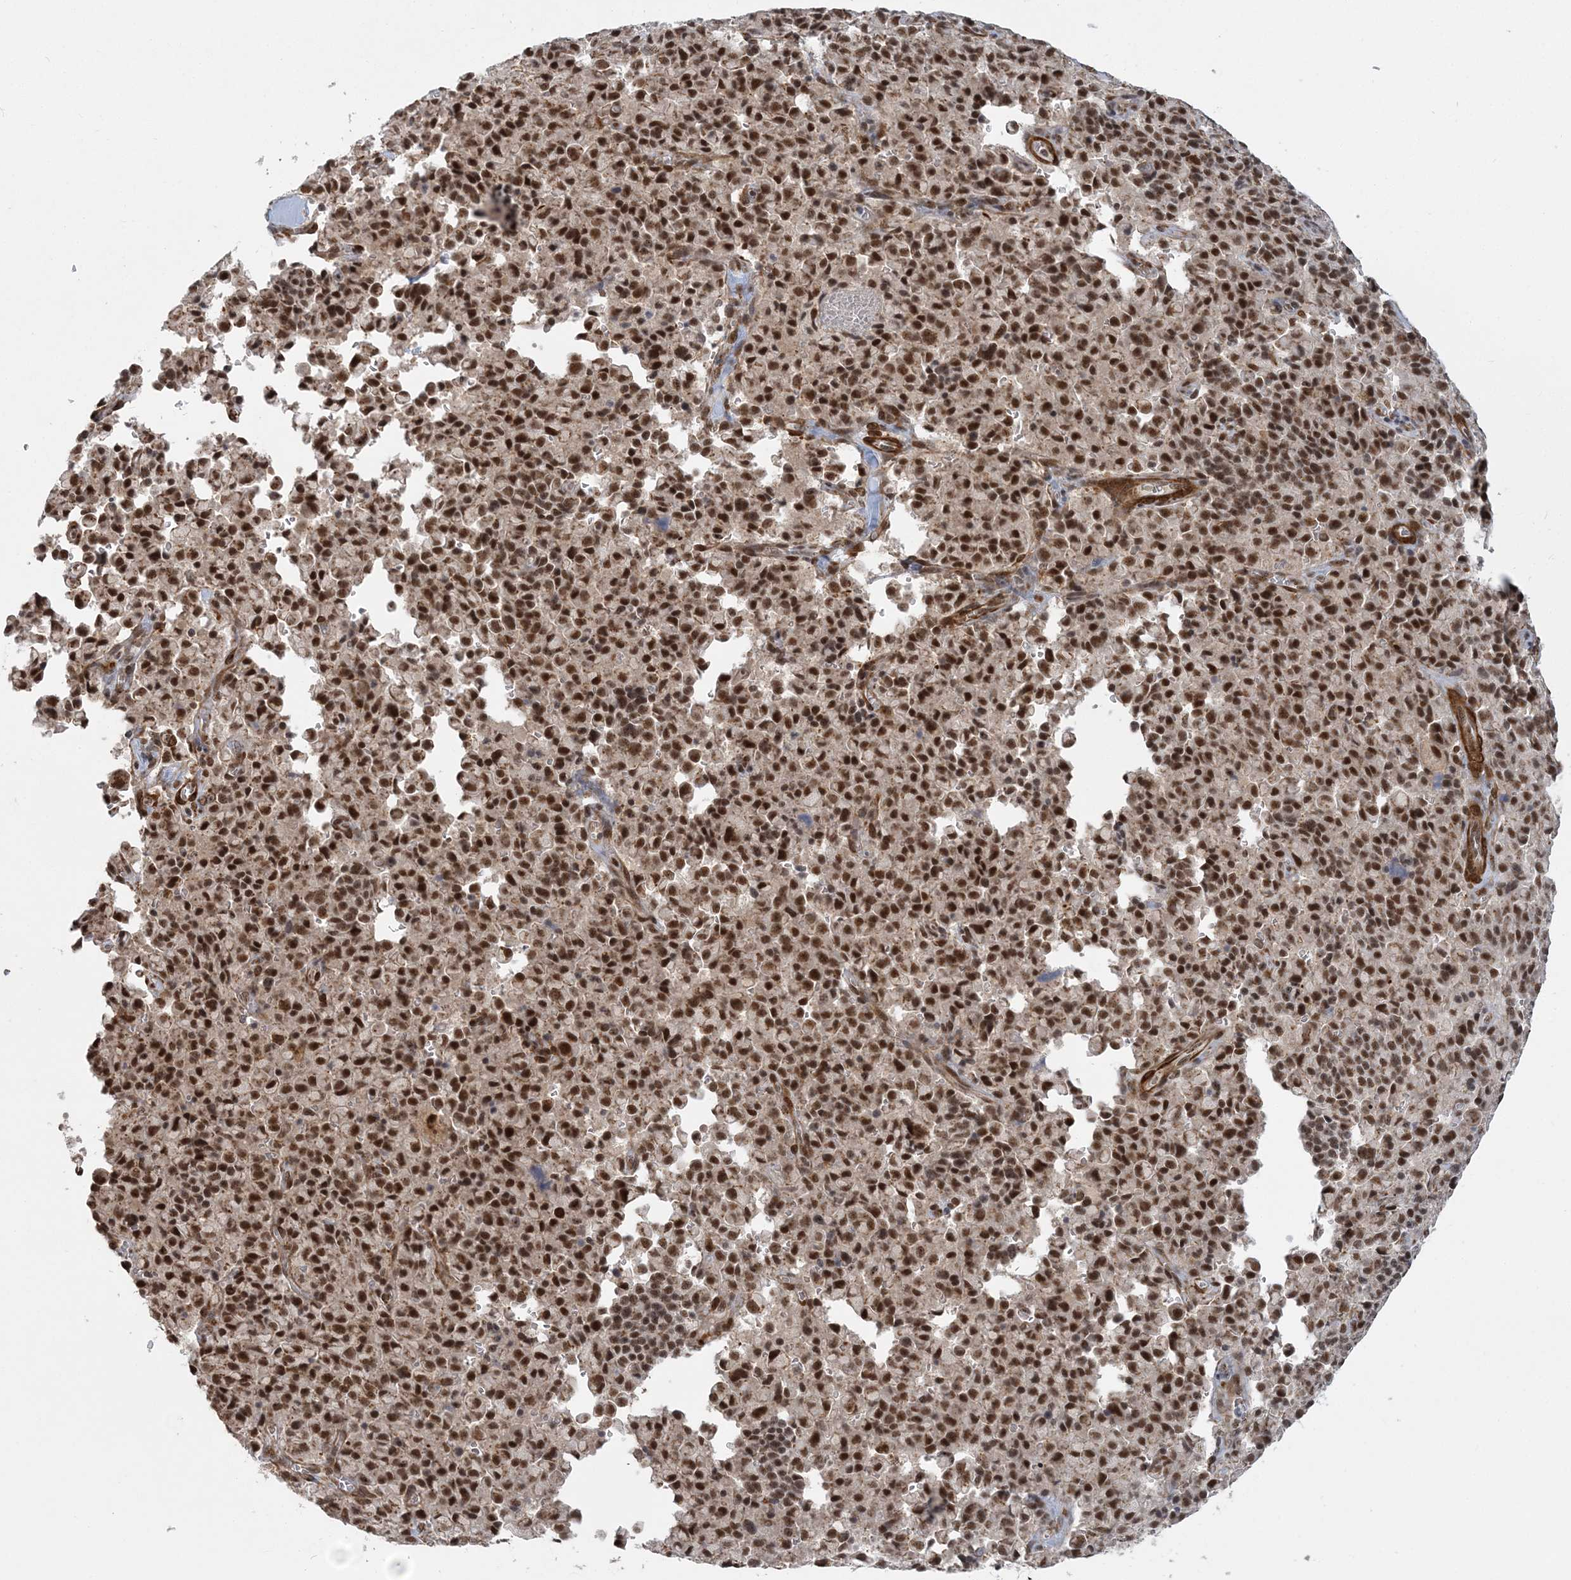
{"staining": {"intensity": "strong", "quantity": ">75%", "location": "nuclear"}, "tissue": "pancreatic cancer", "cell_type": "Tumor cells", "image_type": "cancer", "snomed": [{"axis": "morphology", "description": "Adenocarcinoma, NOS"}, {"axis": "topography", "description": "Pancreas"}], "caption": "Immunohistochemical staining of human pancreatic adenocarcinoma shows strong nuclear protein expression in approximately >75% of tumor cells. (DAB (3,3'-diaminobenzidine) = brown stain, brightfield microscopy at high magnification).", "gene": "PLRG1", "patient": {"sex": "male", "age": 65}}